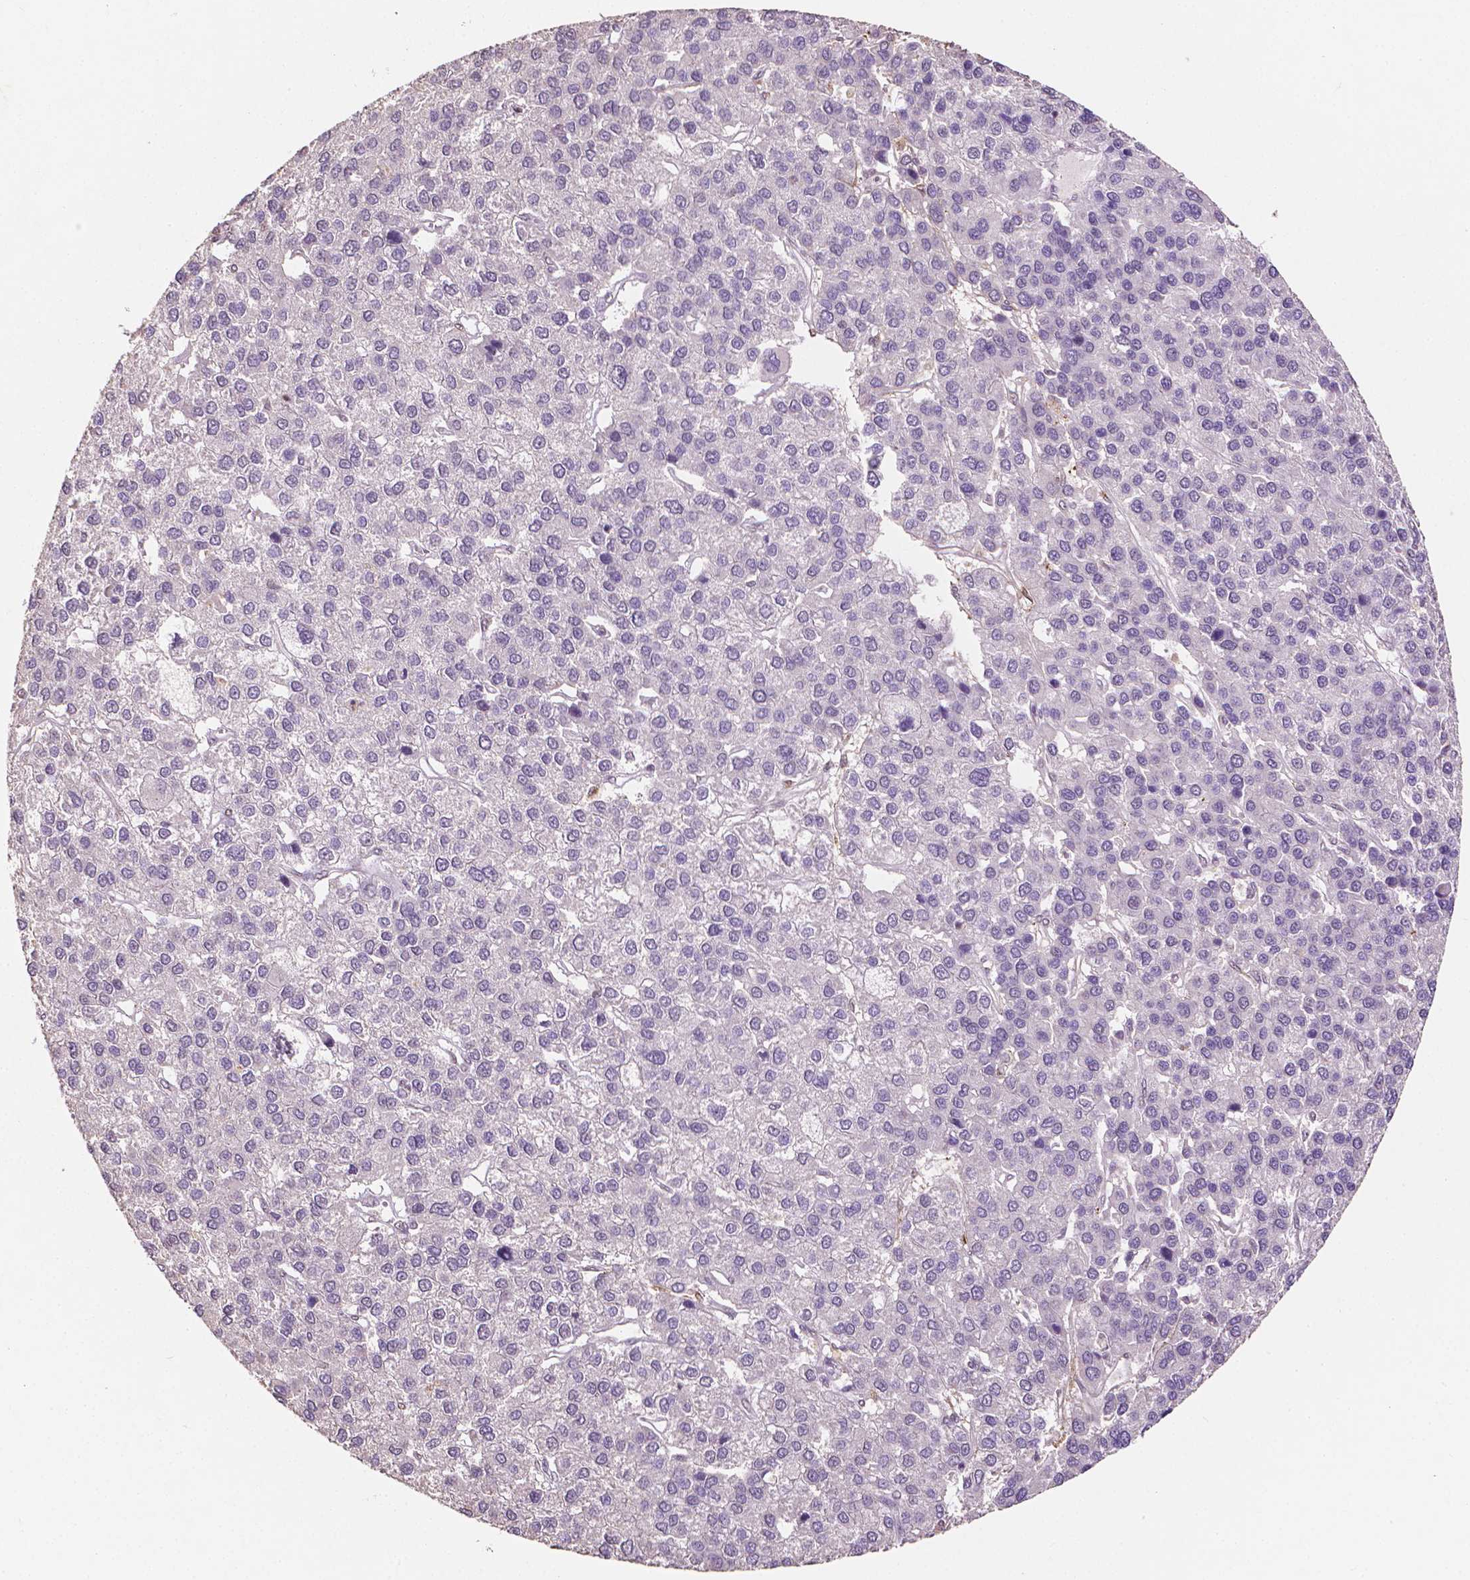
{"staining": {"intensity": "negative", "quantity": "none", "location": "none"}, "tissue": "liver cancer", "cell_type": "Tumor cells", "image_type": "cancer", "snomed": [{"axis": "morphology", "description": "Carcinoma, Hepatocellular, NOS"}, {"axis": "topography", "description": "Liver"}], "caption": "Liver cancer (hepatocellular carcinoma) stained for a protein using immunohistochemistry (IHC) reveals no expression tumor cells.", "gene": "DCN", "patient": {"sex": "female", "age": 41}}